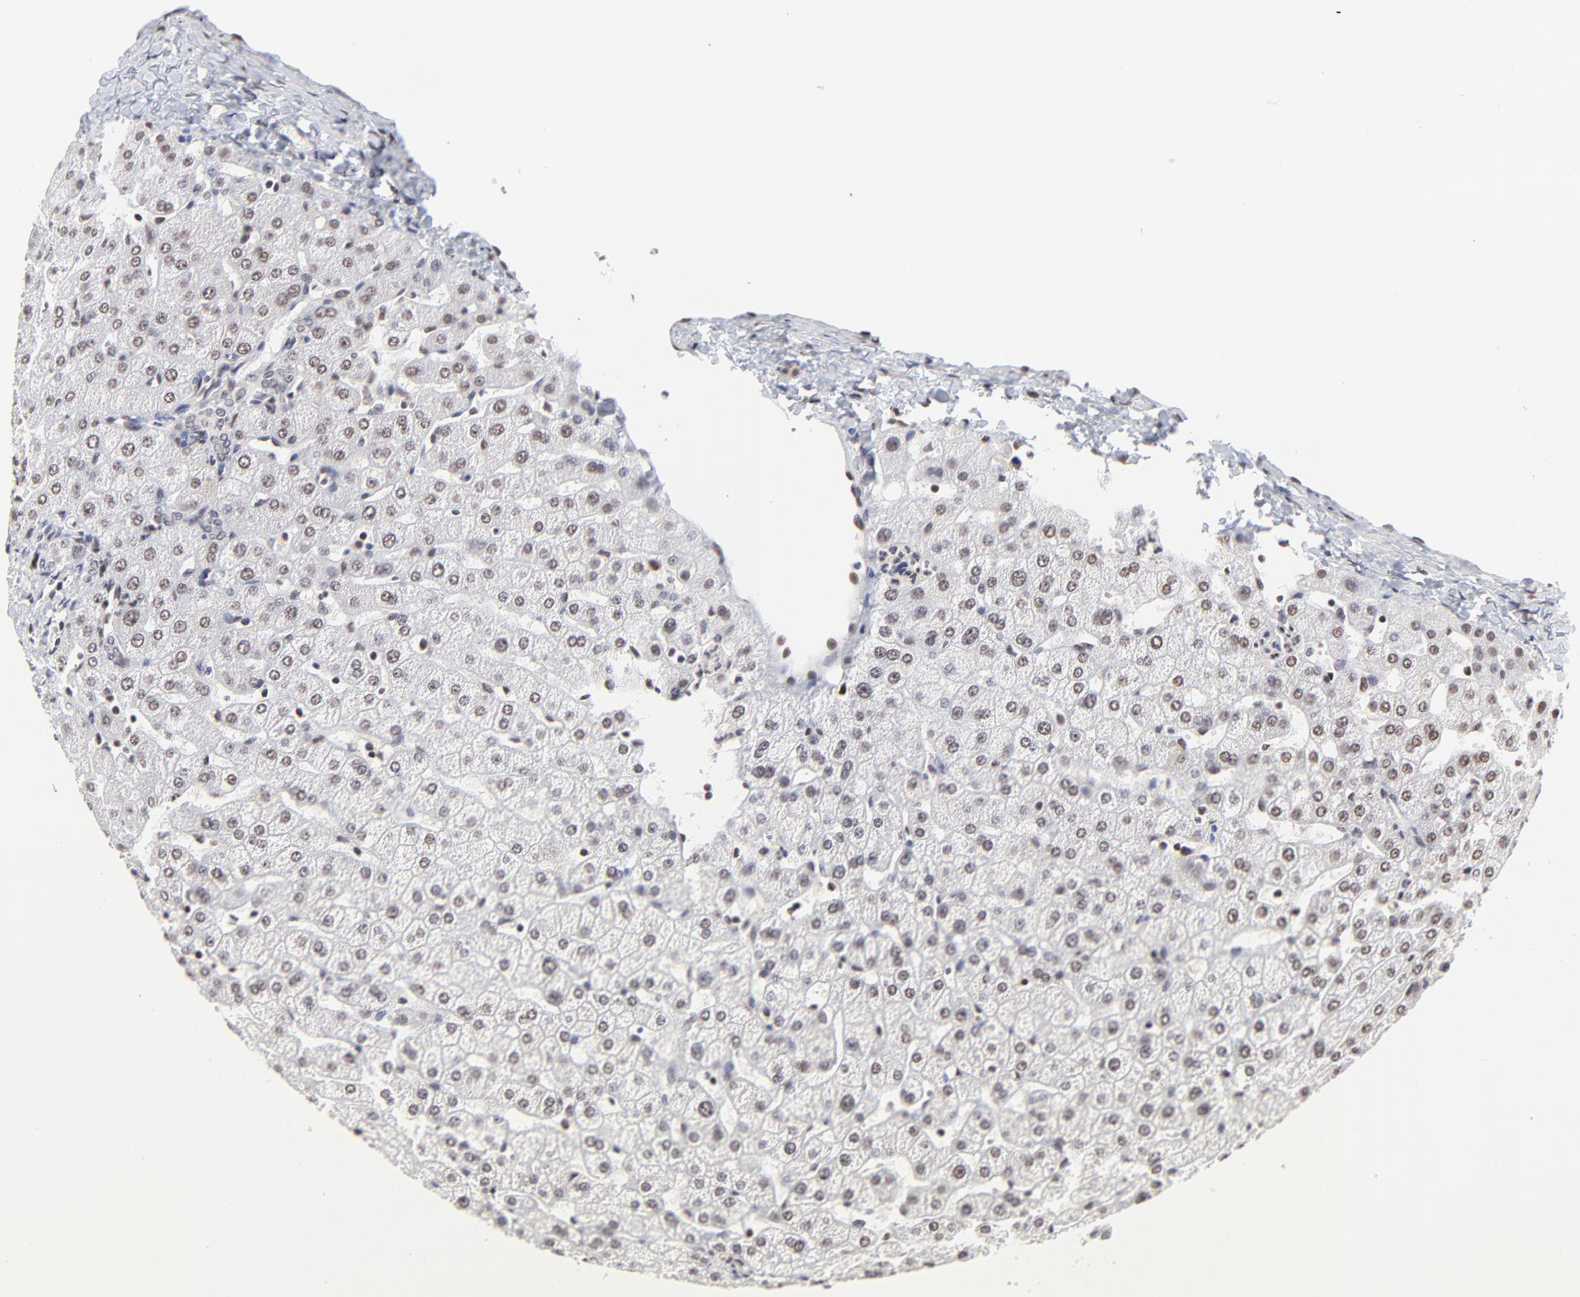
{"staining": {"intensity": "weak", "quantity": "<25%", "location": "nuclear"}, "tissue": "liver", "cell_type": "Cholangiocytes", "image_type": "normal", "snomed": [{"axis": "morphology", "description": "Normal tissue, NOS"}, {"axis": "morphology", "description": "Fibrosis, NOS"}, {"axis": "topography", "description": "Liver"}], "caption": "Human liver stained for a protein using immunohistochemistry shows no positivity in cholangiocytes.", "gene": "DSN1", "patient": {"sex": "female", "age": 29}}